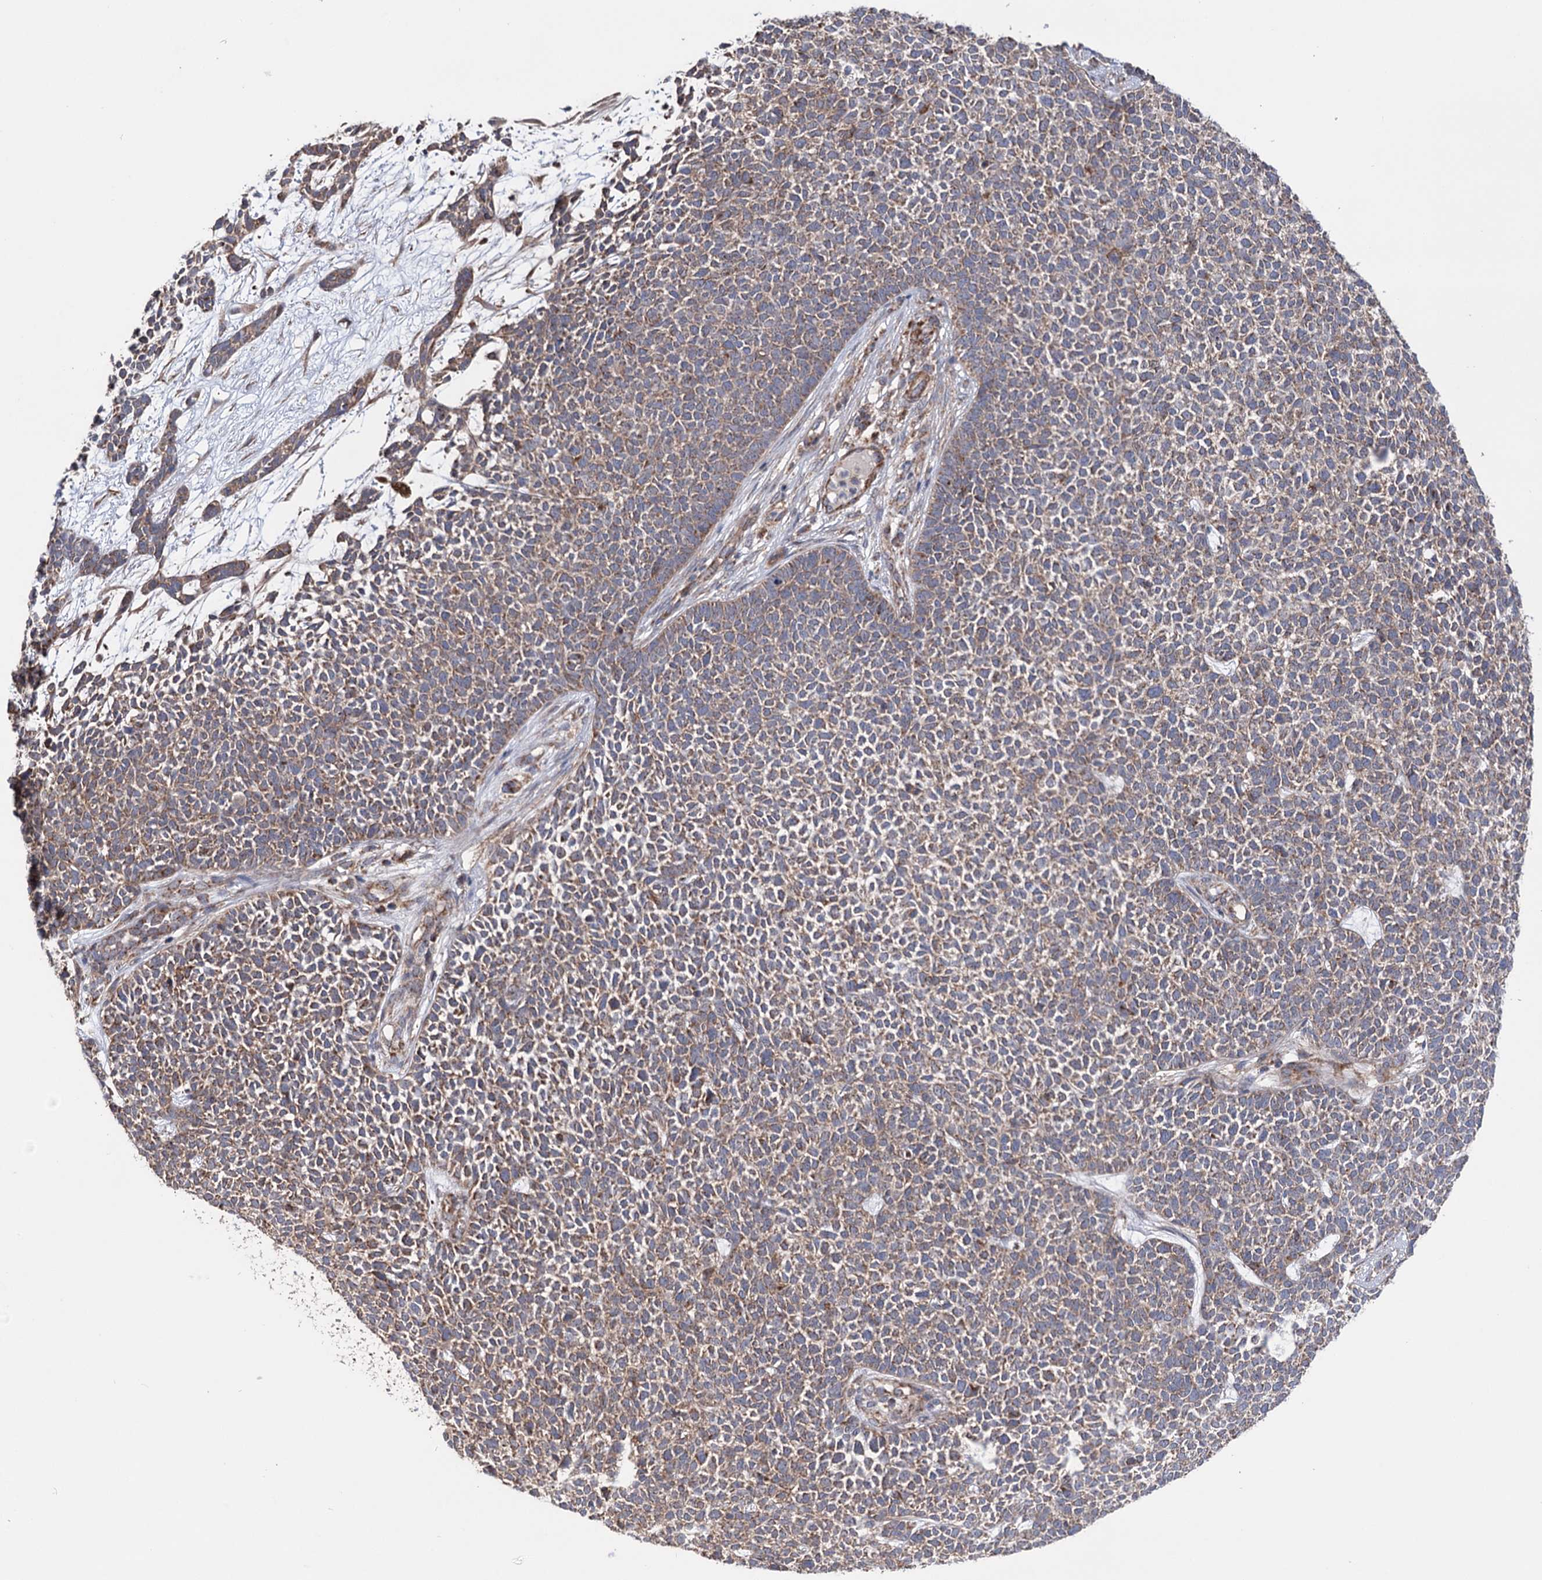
{"staining": {"intensity": "weak", "quantity": ">75%", "location": "cytoplasmic/membranous"}, "tissue": "skin cancer", "cell_type": "Tumor cells", "image_type": "cancer", "snomed": [{"axis": "morphology", "description": "Basal cell carcinoma"}, {"axis": "topography", "description": "Skin"}], "caption": "Basal cell carcinoma (skin) stained for a protein exhibits weak cytoplasmic/membranous positivity in tumor cells.", "gene": "SUCLA2", "patient": {"sex": "female", "age": 84}}